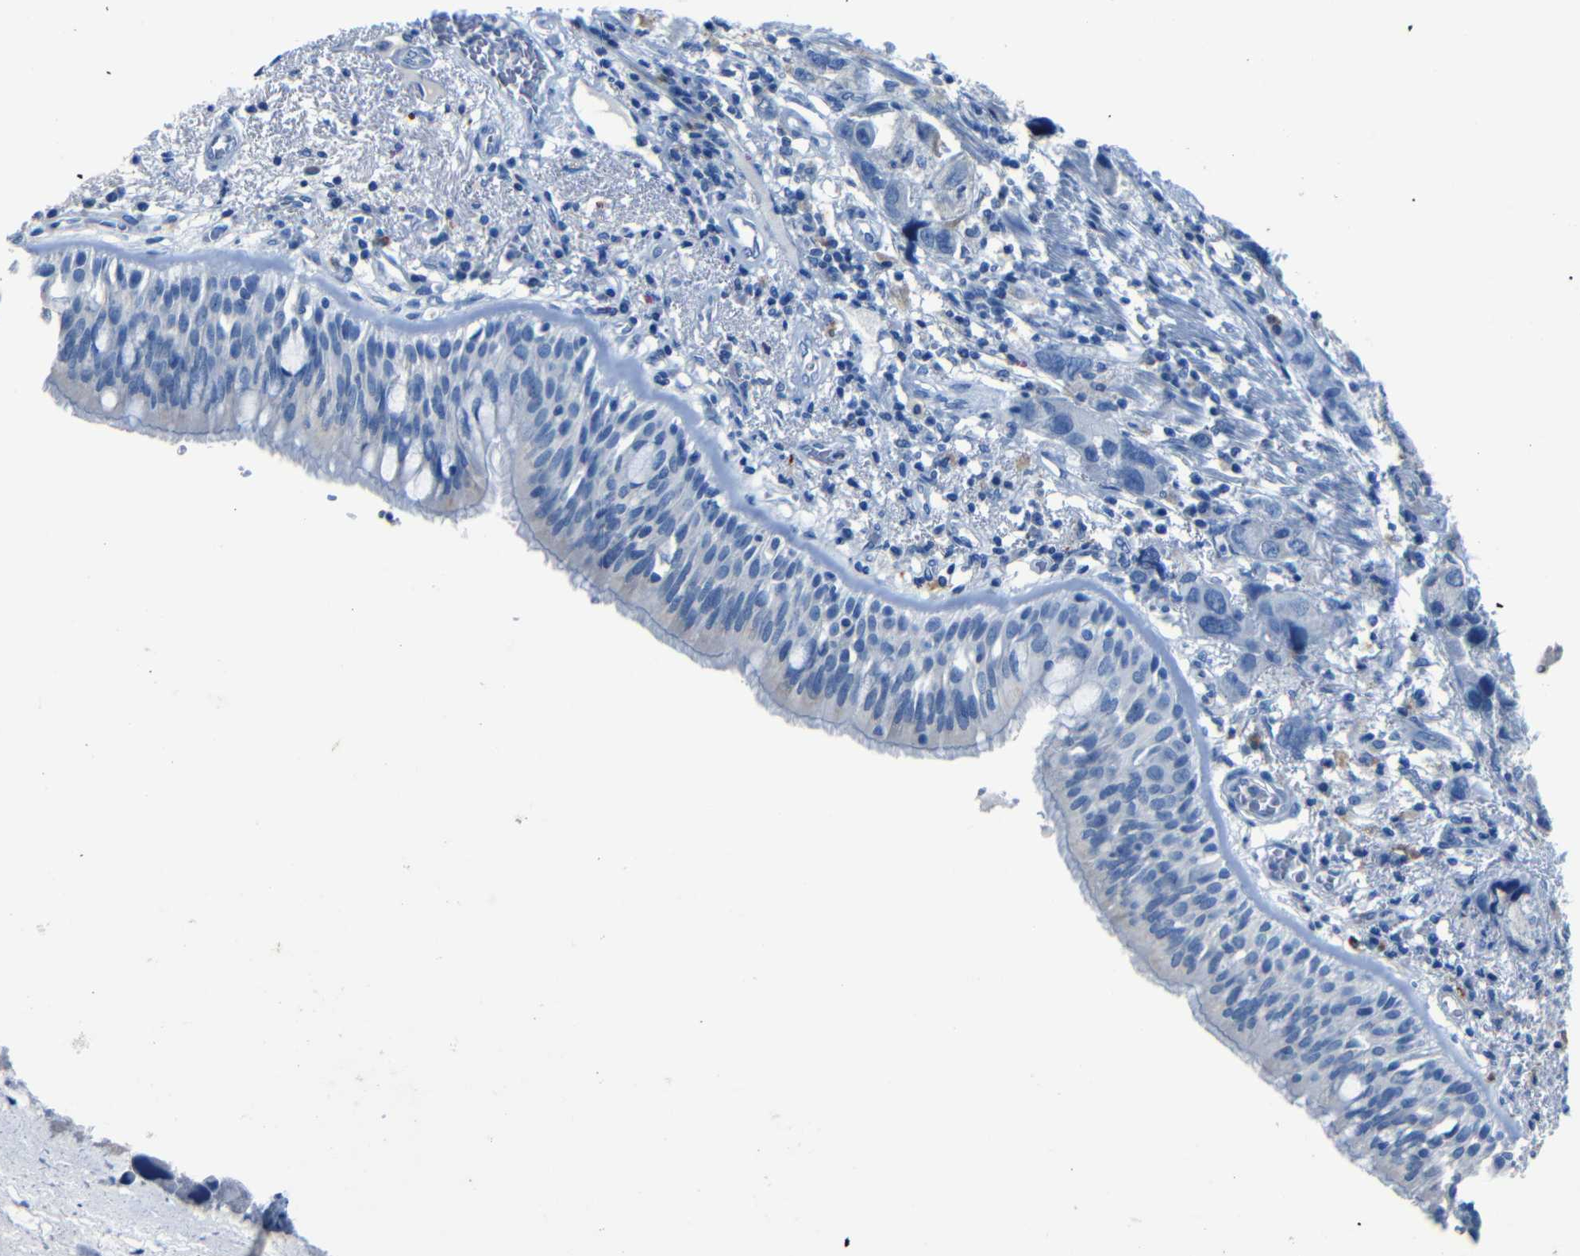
{"staining": {"intensity": "negative", "quantity": "none", "location": "none"}, "tissue": "bronchus", "cell_type": "Respiratory epithelial cells", "image_type": "normal", "snomed": [{"axis": "morphology", "description": "Normal tissue, NOS"}, {"axis": "morphology", "description": "Adenocarcinoma, NOS"}, {"axis": "morphology", "description": "Adenocarcinoma, metastatic, NOS"}, {"axis": "topography", "description": "Lymph node"}, {"axis": "topography", "description": "Bronchus"}, {"axis": "topography", "description": "Lung"}], "caption": "A high-resolution photomicrograph shows IHC staining of benign bronchus, which shows no significant staining in respiratory epithelial cells.", "gene": "CLDN11", "patient": {"sex": "female", "age": 54}}